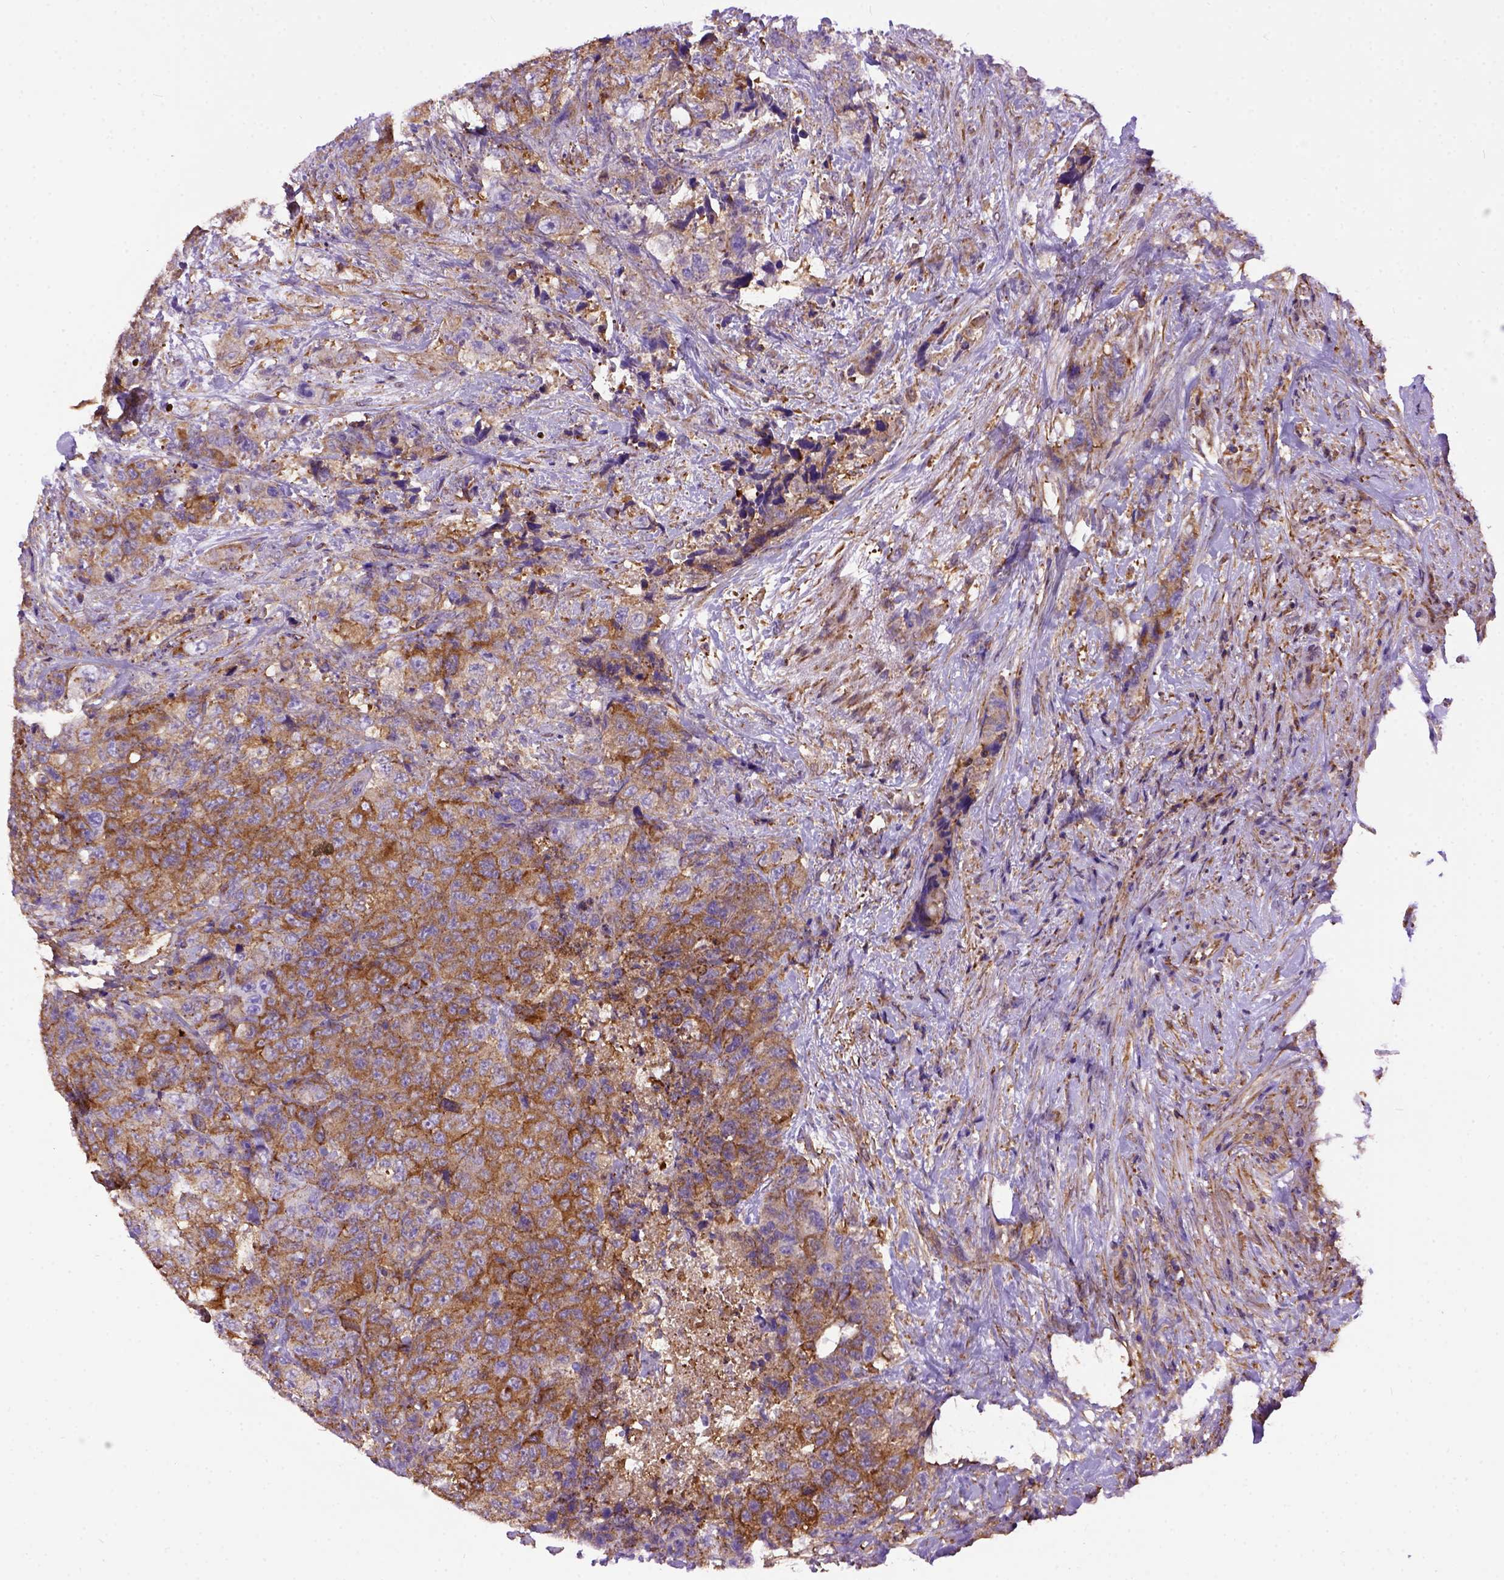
{"staining": {"intensity": "moderate", "quantity": ">75%", "location": "cytoplasmic/membranous"}, "tissue": "urothelial cancer", "cell_type": "Tumor cells", "image_type": "cancer", "snomed": [{"axis": "morphology", "description": "Urothelial carcinoma, High grade"}, {"axis": "topography", "description": "Urinary bladder"}], "caption": "Immunohistochemical staining of urothelial cancer shows moderate cytoplasmic/membranous protein expression in approximately >75% of tumor cells.", "gene": "MVP", "patient": {"sex": "female", "age": 78}}